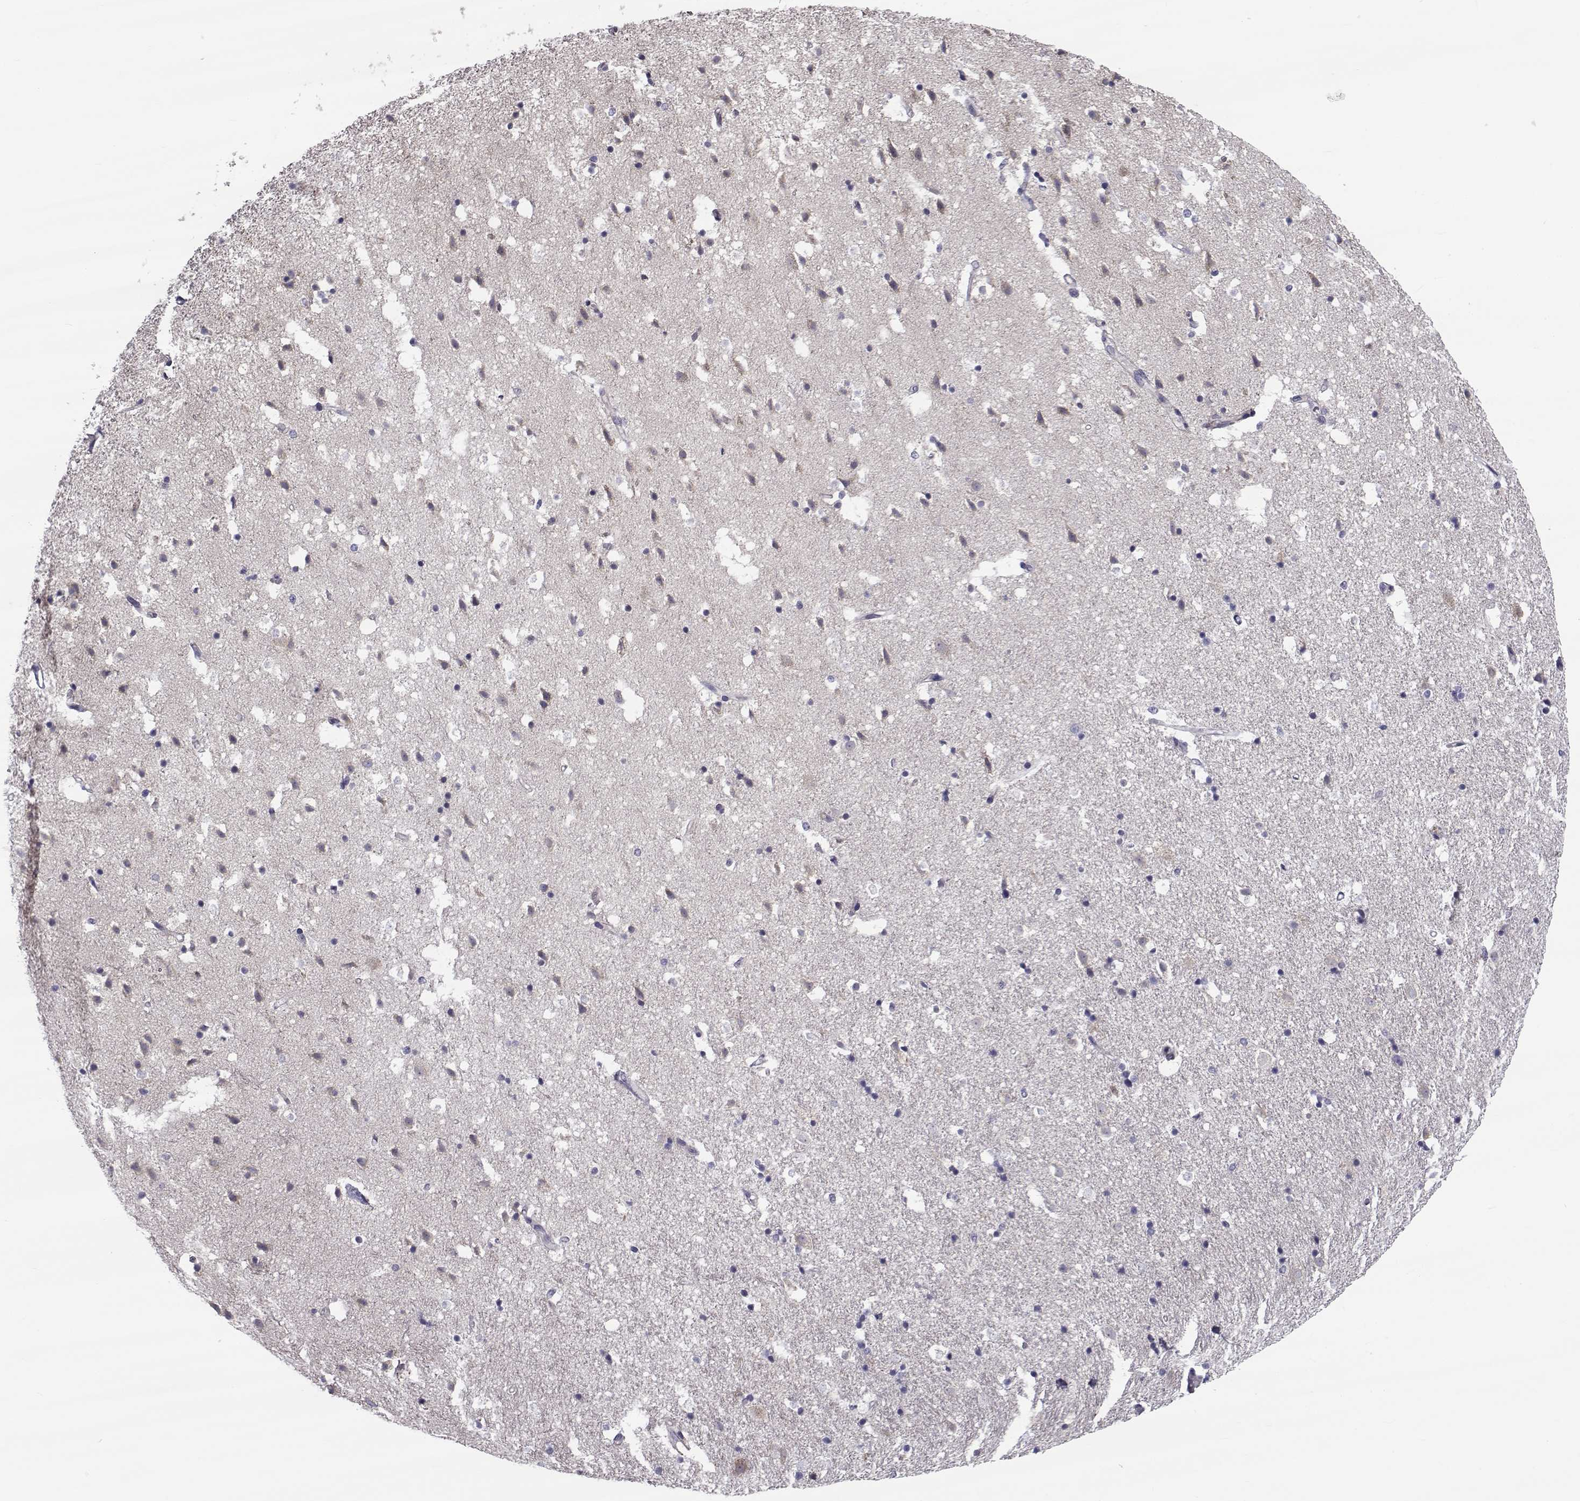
{"staining": {"intensity": "negative", "quantity": "none", "location": "none"}, "tissue": "hippocampus", "cell_type": "Glial cells", "image_type": "normal", "snomed": [{"axis": "morphology", "description": "Normal tissue, NOS"}, {"axis": "topography", "description": "Hippocampus"}], "caption": "This histopathology image is of benign hippocampus stained with immunohistochemistry (IHC) to label a protein in brown with the nuclei are counter-stained blue. There is no expression in glial cells.", "gene": "LRRC27", "patient": {"sex": "male", "age": 49}}